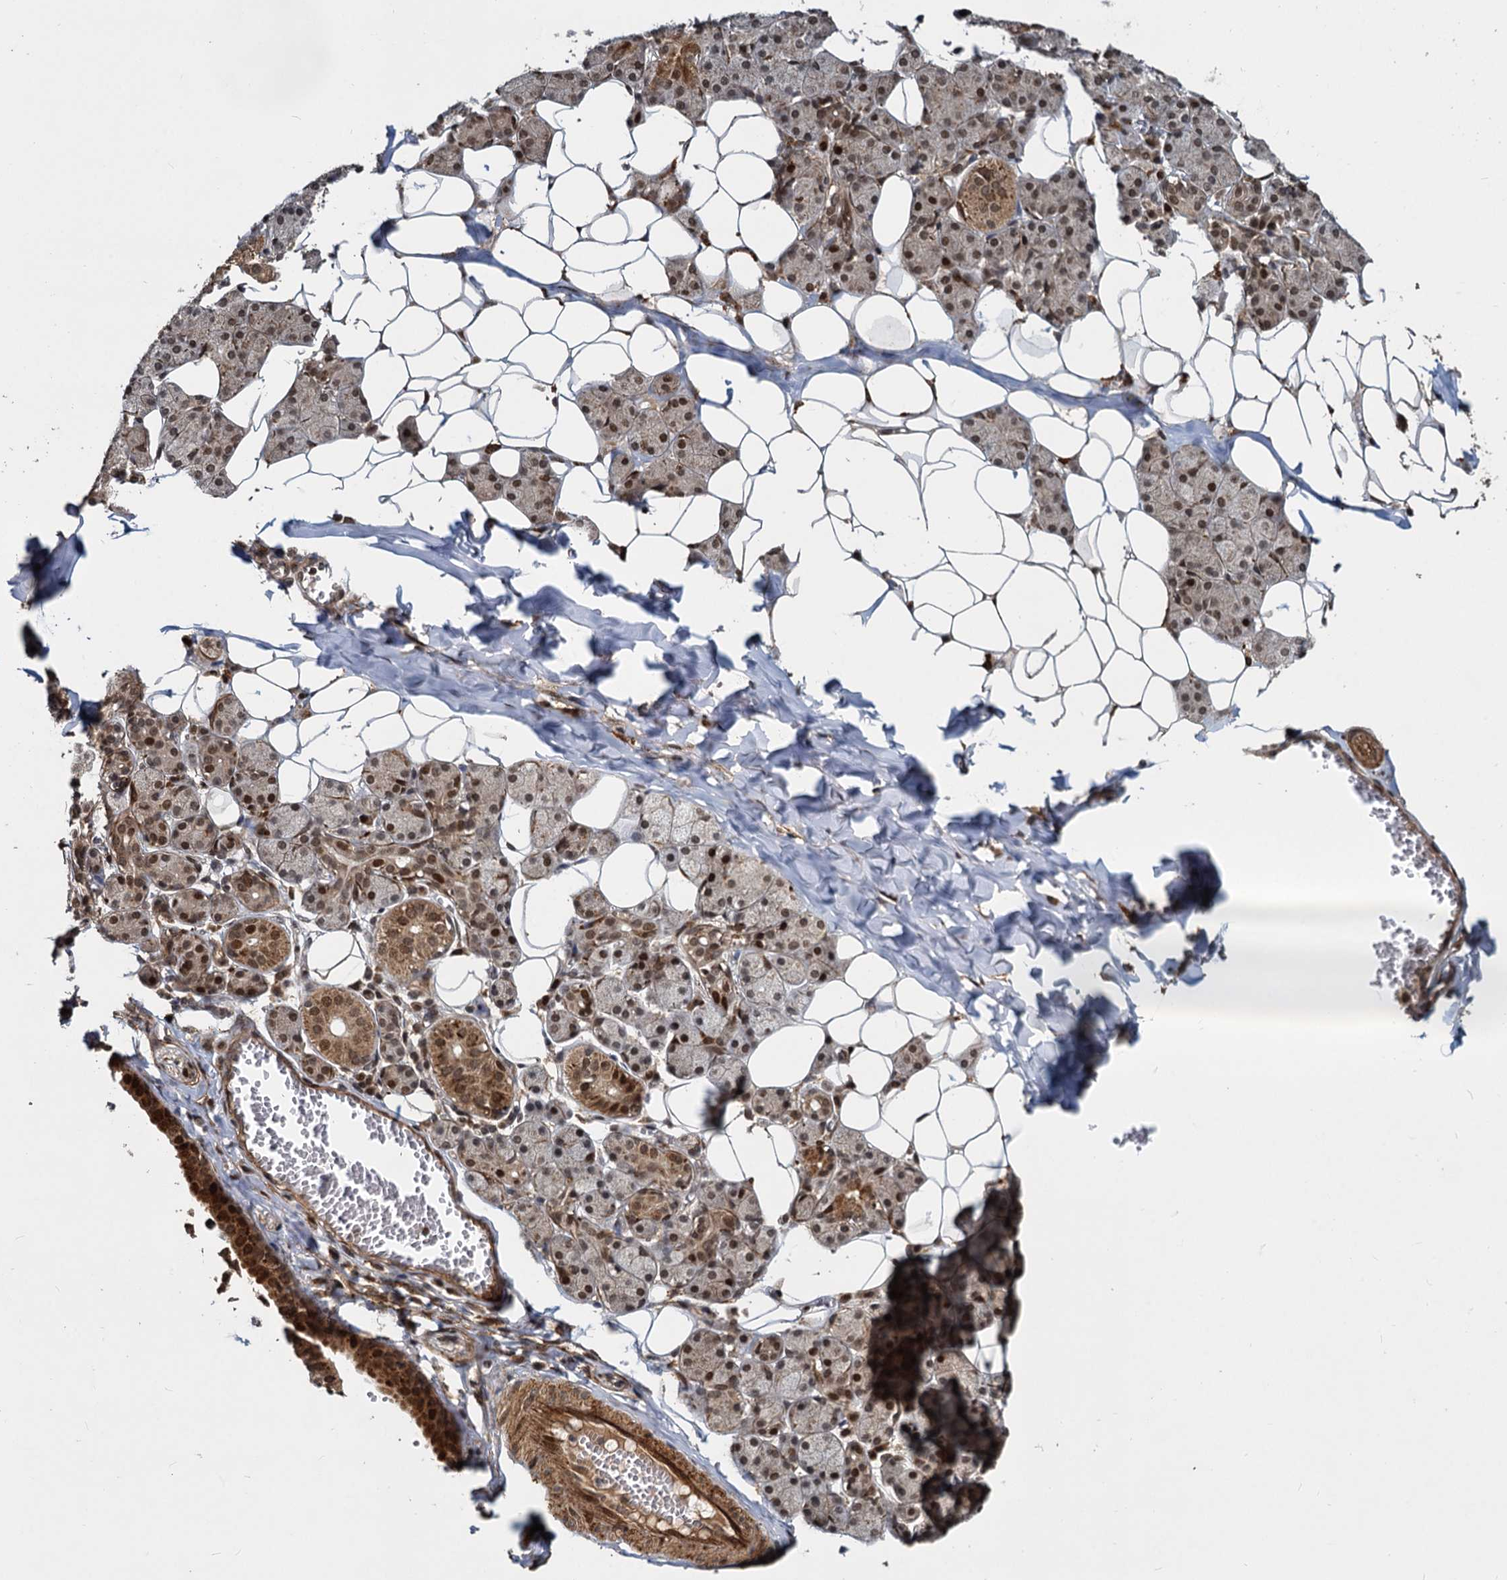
{"staining": {"intensity": "strong", "quantity": "25%-75%", "location": "cytoplasmic/membranous,nuclear"}, "tissue": "salivary gland", "cell_type": "Glandular cells", "image_type": "normal", "snomed": [{"axis": "morphology", "description": "Normal tissue, NOS"}, {"axis": "topography", "description": "Salivary gland"}], "caption": "Human salivary gland stained with a brown dye displays strong cytoplasmic/membranous,nuclear positive staining in about 25%-75% of glandular cells.", "gene": "TRIM23", "patient": {"sex": "female", "age": 33}}